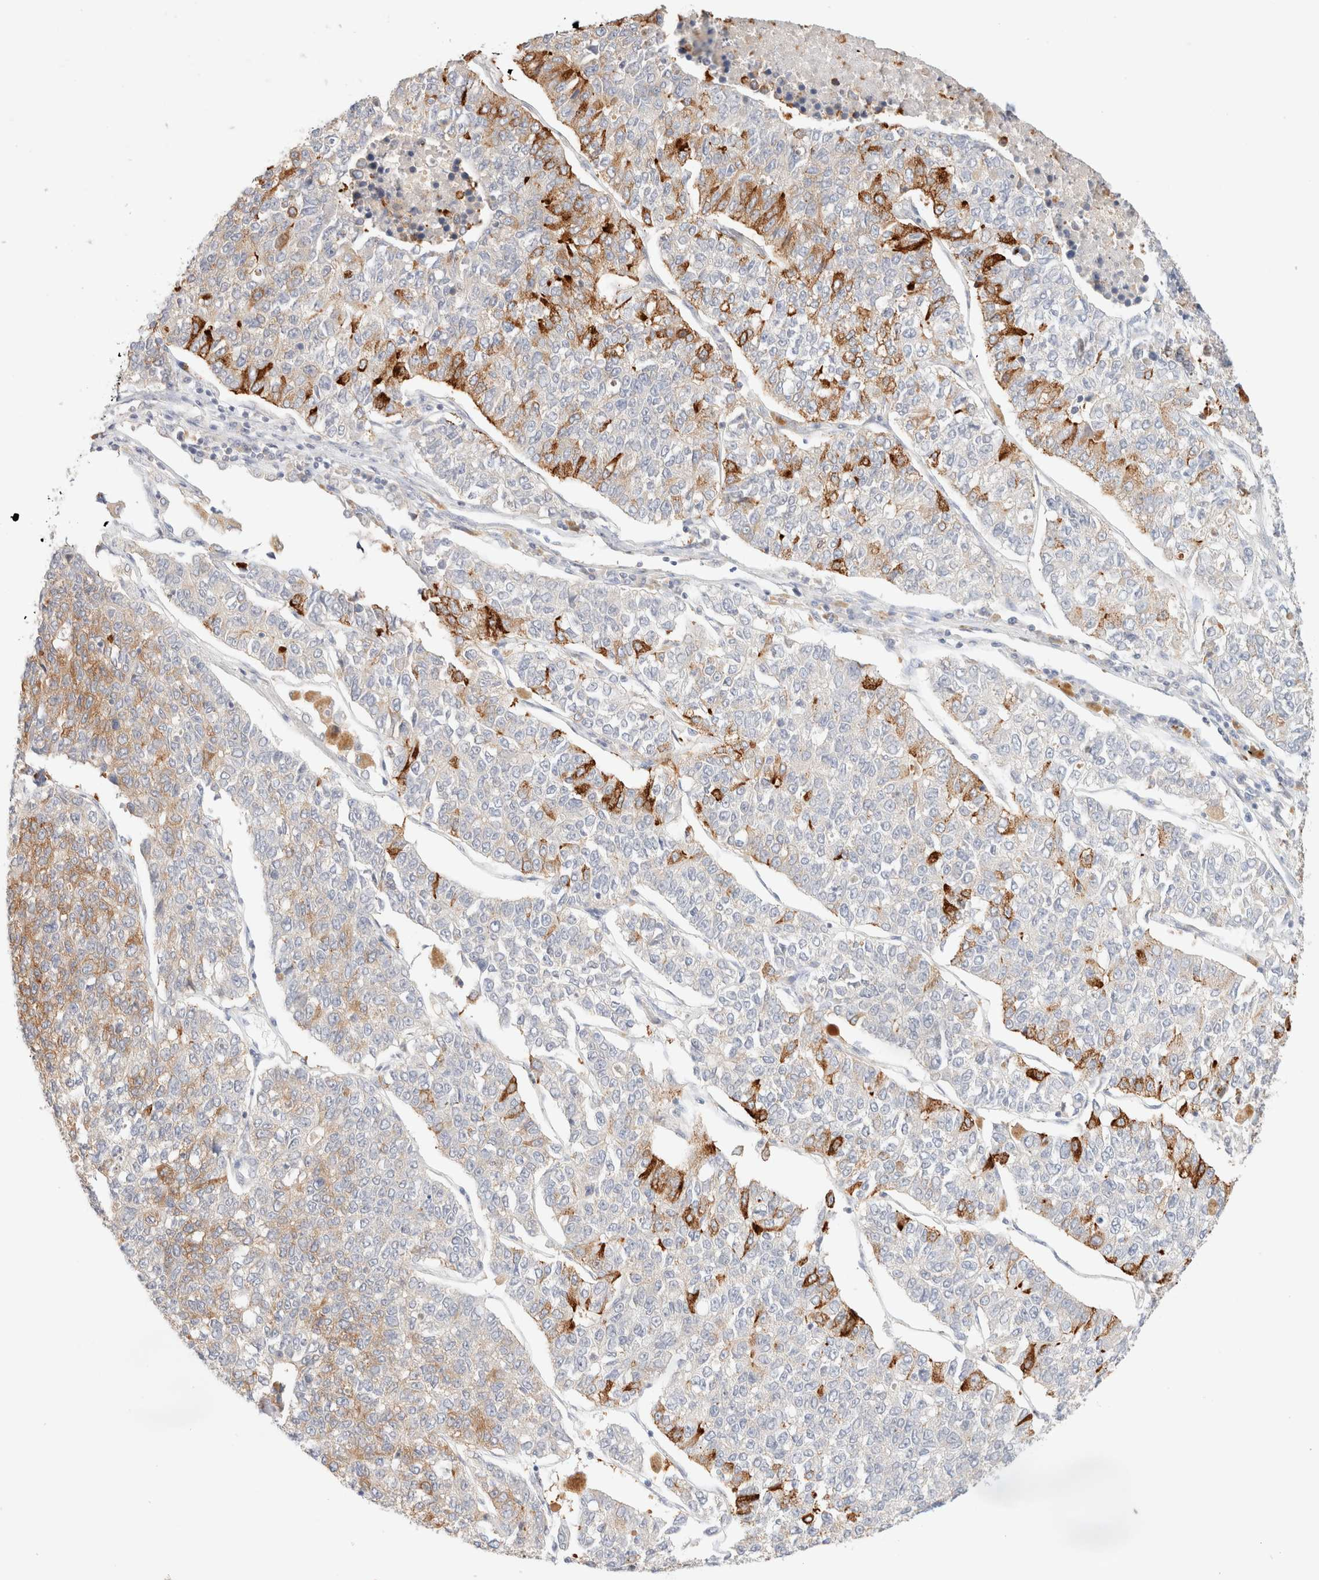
{"staining": {"intensity": "moderate", "quantity": "25%-75%", "location": "cytoplasmic/membranous"}, "tissue": "lung cancer", "cell_type": "Tumor cells", "image_type": "cancer", "snomed": [{"axis": "morphology", "description": "Adenocarcinoma, NOS"}, {"axis": "topography", "description": "Lung"}], "caption": "The histopathology image reveals staining of adenocarcinoma (lung), revealing moderate cytoplasmic/membranous protein staining (brown color) within tumor cells.", "gene": "SNTB1", "patient": {"sex": "male", "age": 49}}